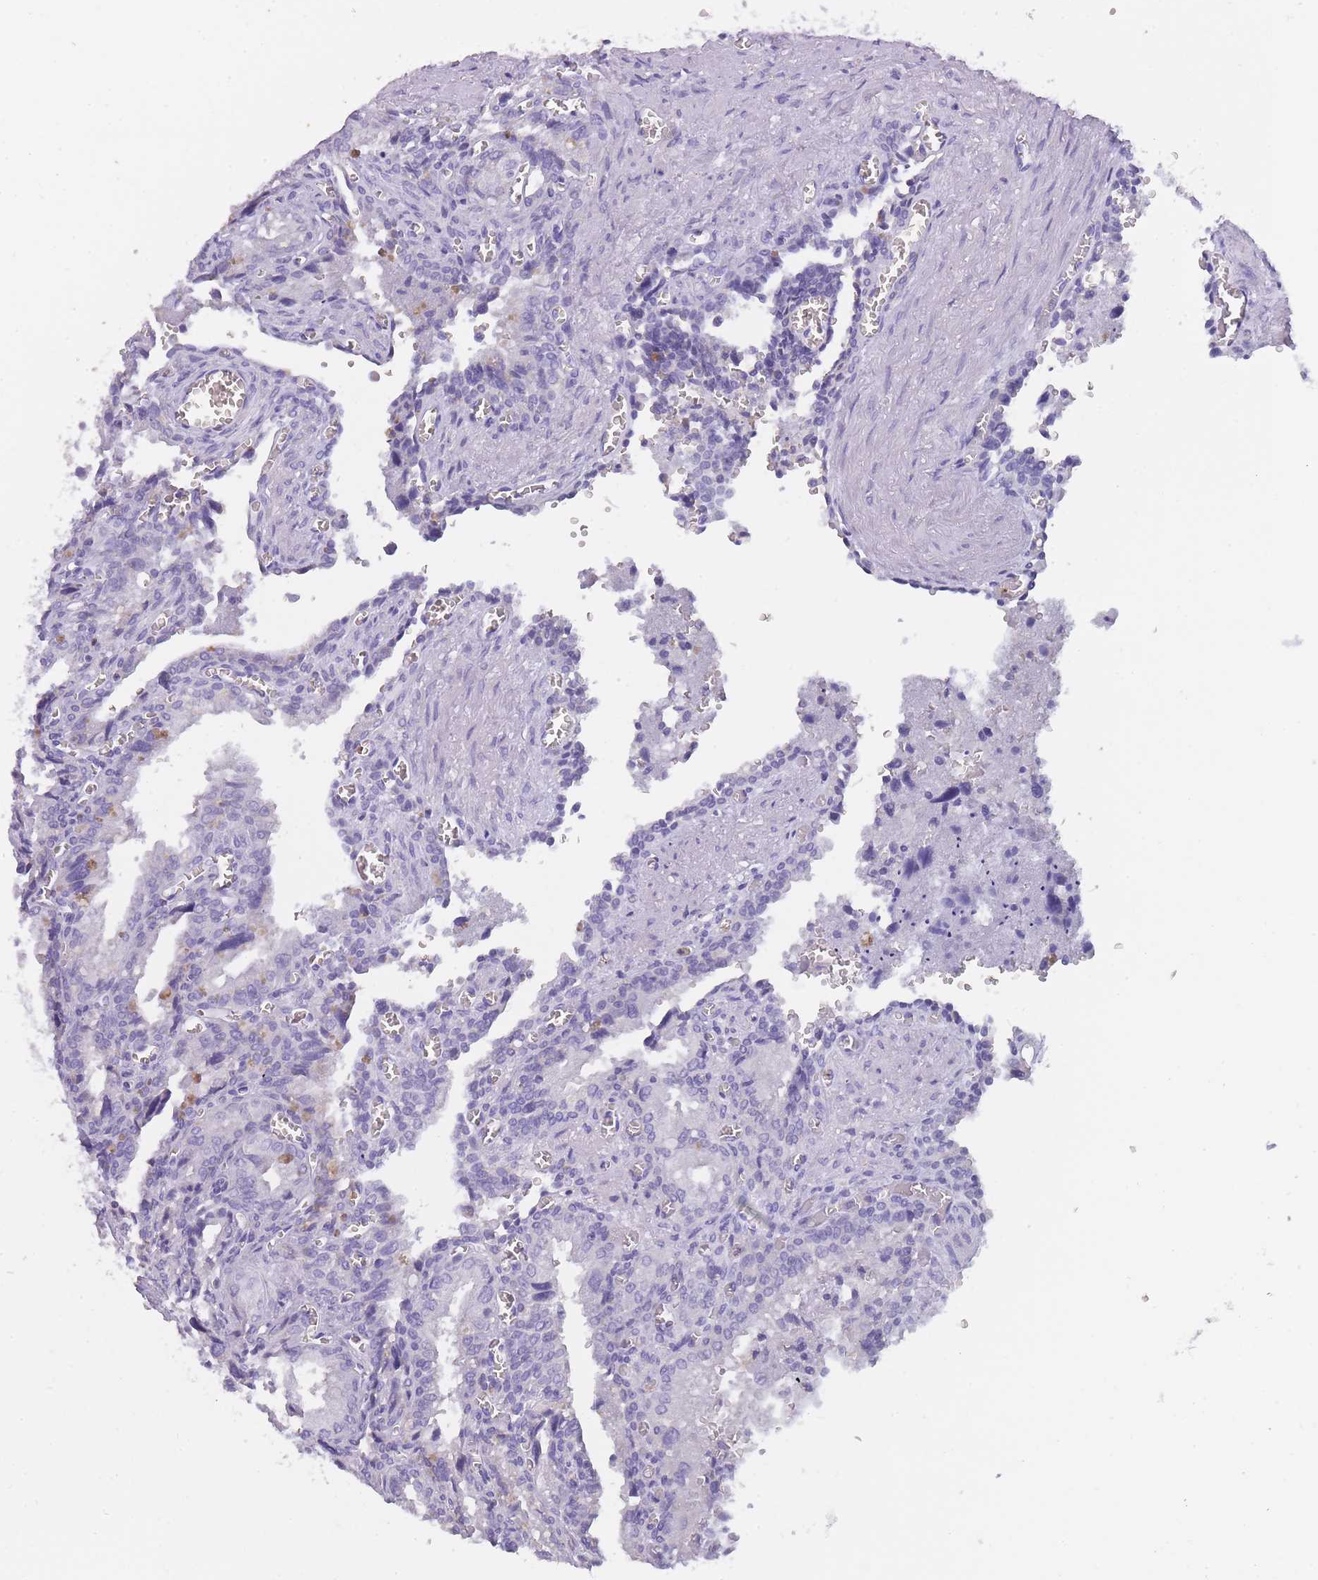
{"staining": {"intensity": "negative", "quantity": "none", "location": "none"}, "tissue": "seminal vesicle", "cell_type": "Glandular cells", "image_type": "normal", "snomed": [{"axis": "morphology", "description": "Normal tissue, NOS"}, {"axis": "topography", "description": "Seminal veicle"}], "caption": "Immunohistochemical staining of normal seminal vesicle reveals no significant expression in glandular cells. Nuclei are stained in blue.", "gene": "CR1L", "patient": {"sex": "male", "age": 67}}